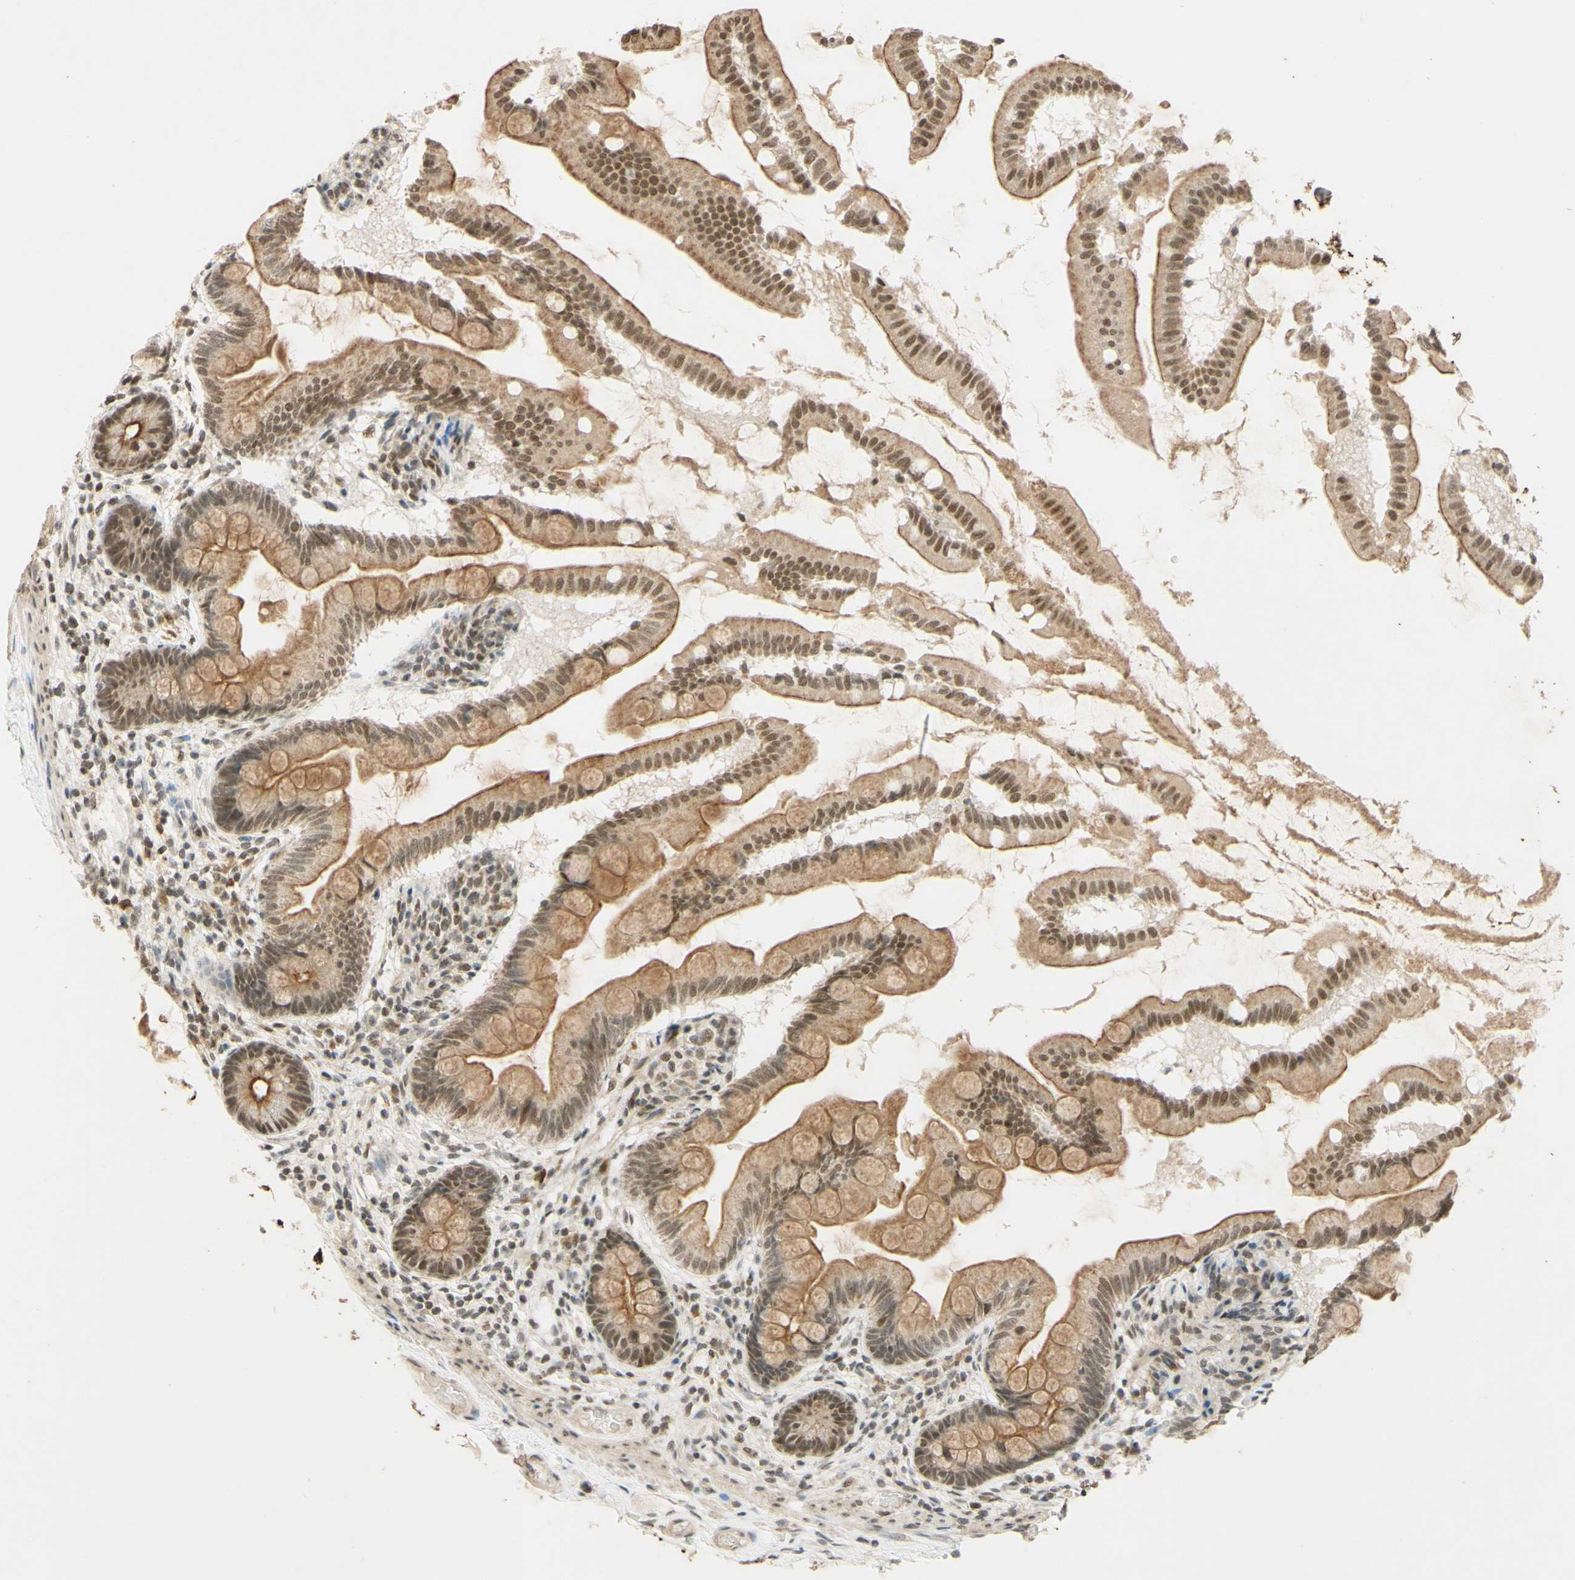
{"staining": {"intensity": "moderate", "quantity": ">75%", "location": "cytoplasmic/membranous,nuclear"}, "tissue": "small intestine", "cell_type": "Glandular cells", "image_type": "normal", "snomed": [{"axis": "morphology", "description": "Normal tissue, NOS"}, {"axis": "topography", "description": "Small intestine"}], "caption": "A brown stain labels moderate cytoplasmic/membranous,nuclear expression of a protein in glandular cells of unremarkable human small intestine.", "gene": "SMARCB1", "patient": {"sex": "female", "age": 56}}